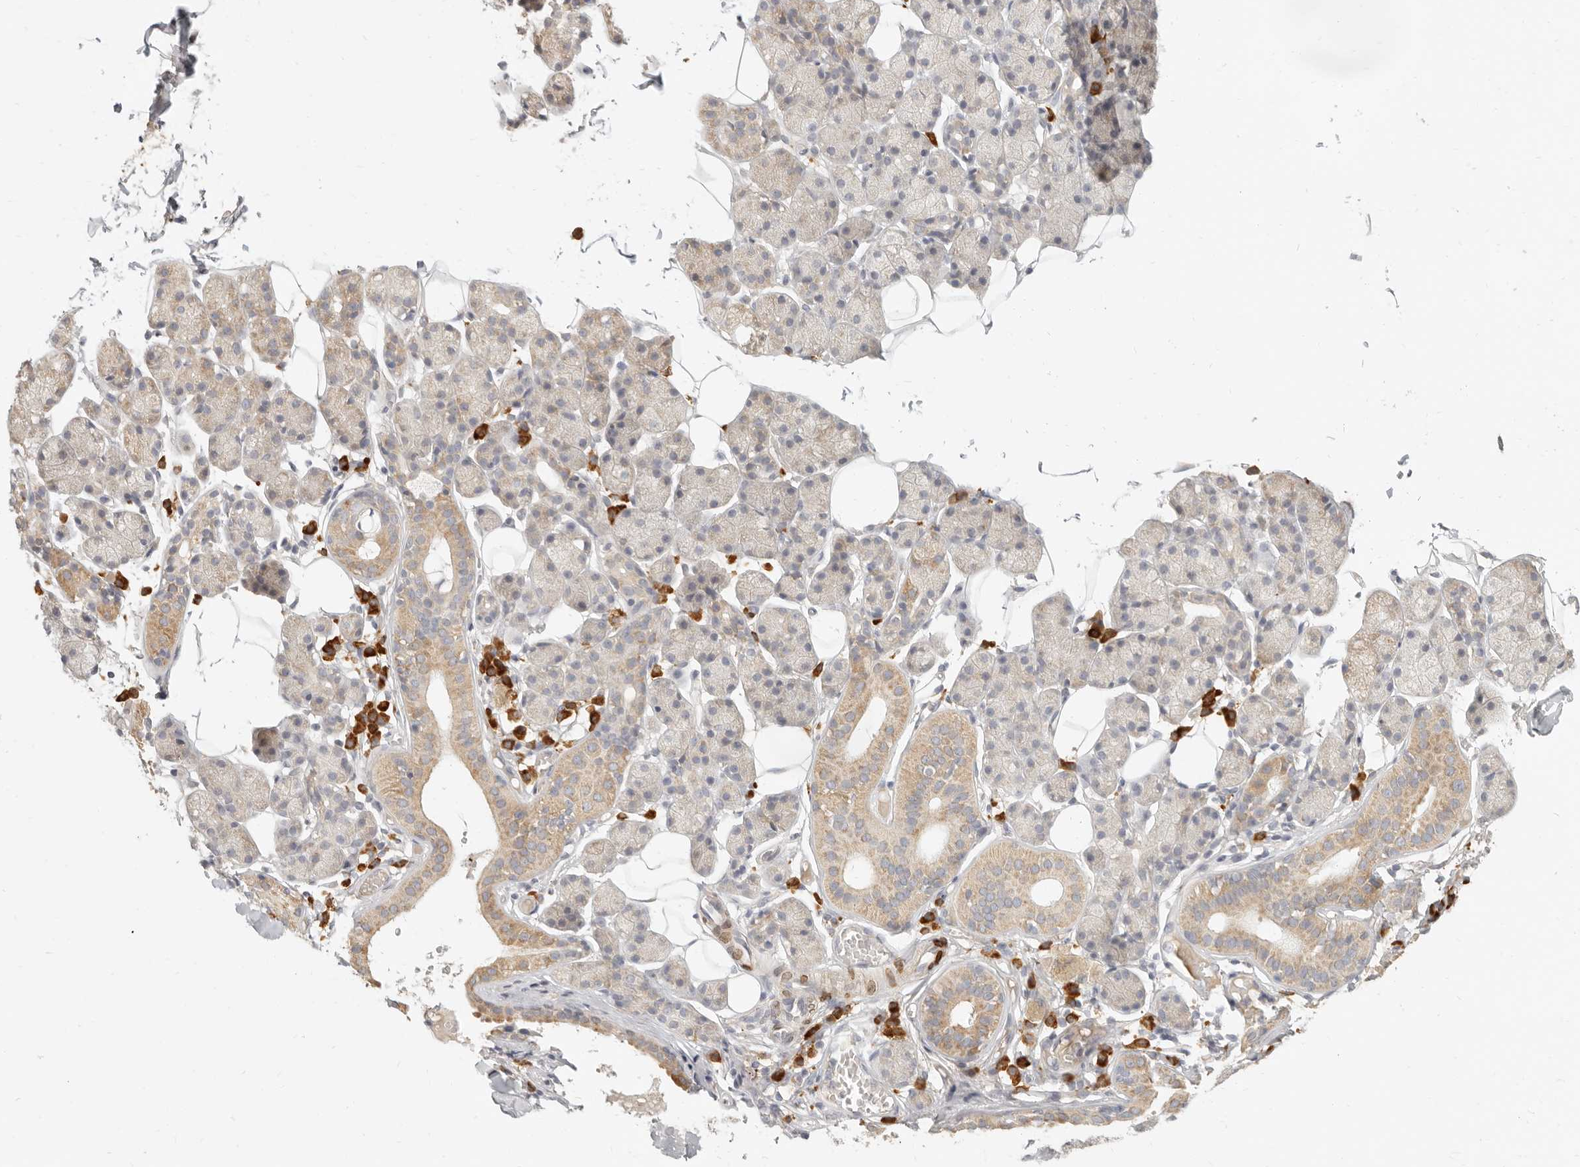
{"staining": {"intensity": "moderate", "quantity": "<25%", "location": "cytoplasmic/membranous"}, "tissue": "salivary gland", "cell_type": "Glandular cells", "image_type": "normal", "snomed": [{"axis": "morphology", "description": "Normal tissue, NOS"}, {"axis": "topography", "description": "Salivary gland"}], "caption": "Protein staining exhibits moderate cytoplasmic/membranous expression in approximately <25% of glandular cells in unremarkable salivary gland.", "gene": "PABPC4", "patient": {"sex": "female", "age": 33}}